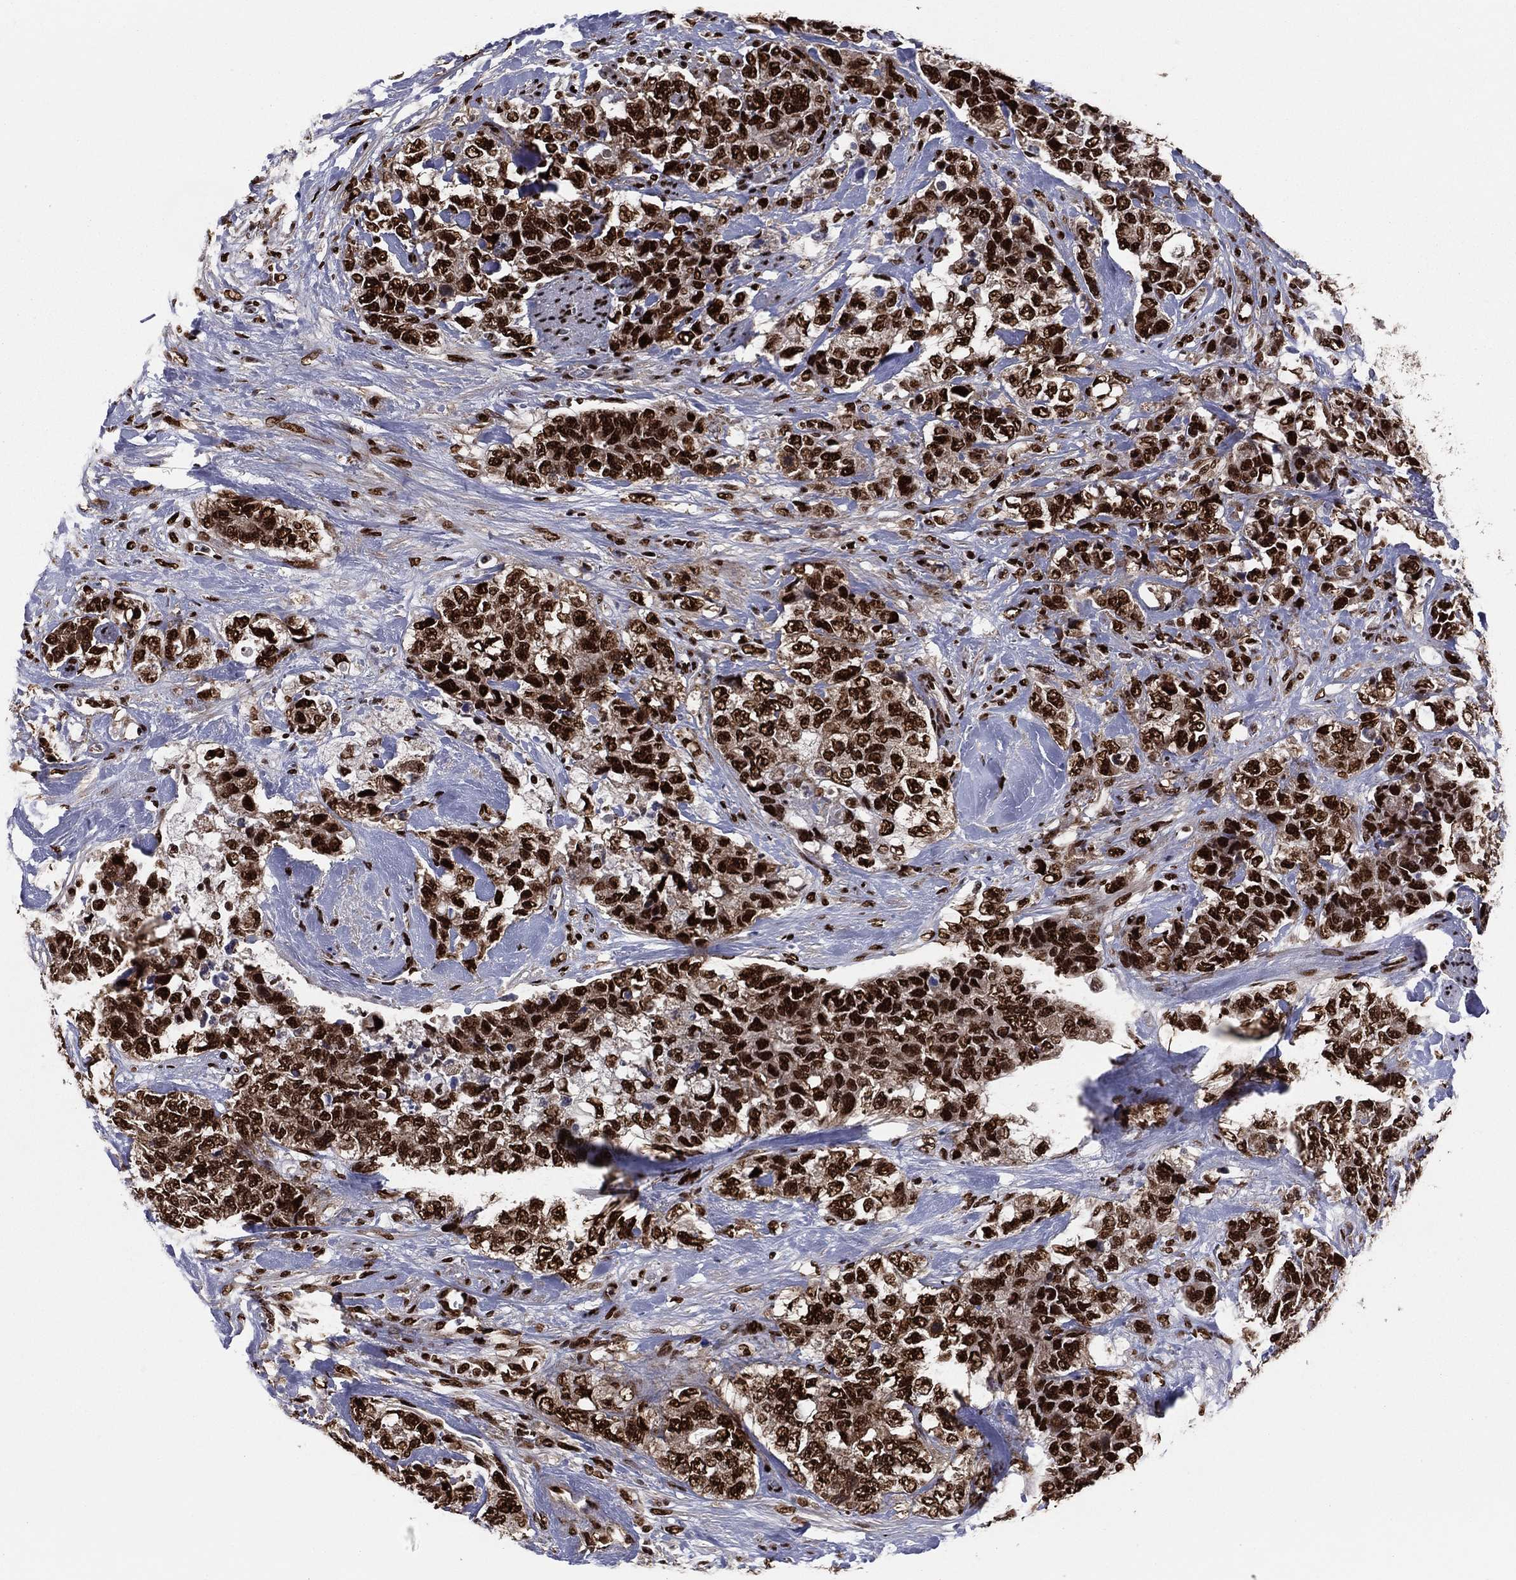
{"staining": {"intensity": "strong", "quantity": ">75%", "location": "nuclear"}, "tissue": "urothelial cancer", "cell_type": "Tumor cells", "image_type": "cancer", "snomed": [{"axis": "morphology", "description": "Urothelial carcinoma, High grade"}, {"axis": "topography", "description": "Urinary bladder"}], "caption": "Immunohistochemistry micrograph of neoplastic tissue: high-grade urothelial carcinoma stained using IHC demonstrates high levels of strong protein expression localized specifically in the nuclear of tumor cells, appearing as a nuclear brown color.", "gene": "TP53BP1", "patient": {"sex": "female", "age": 78}}